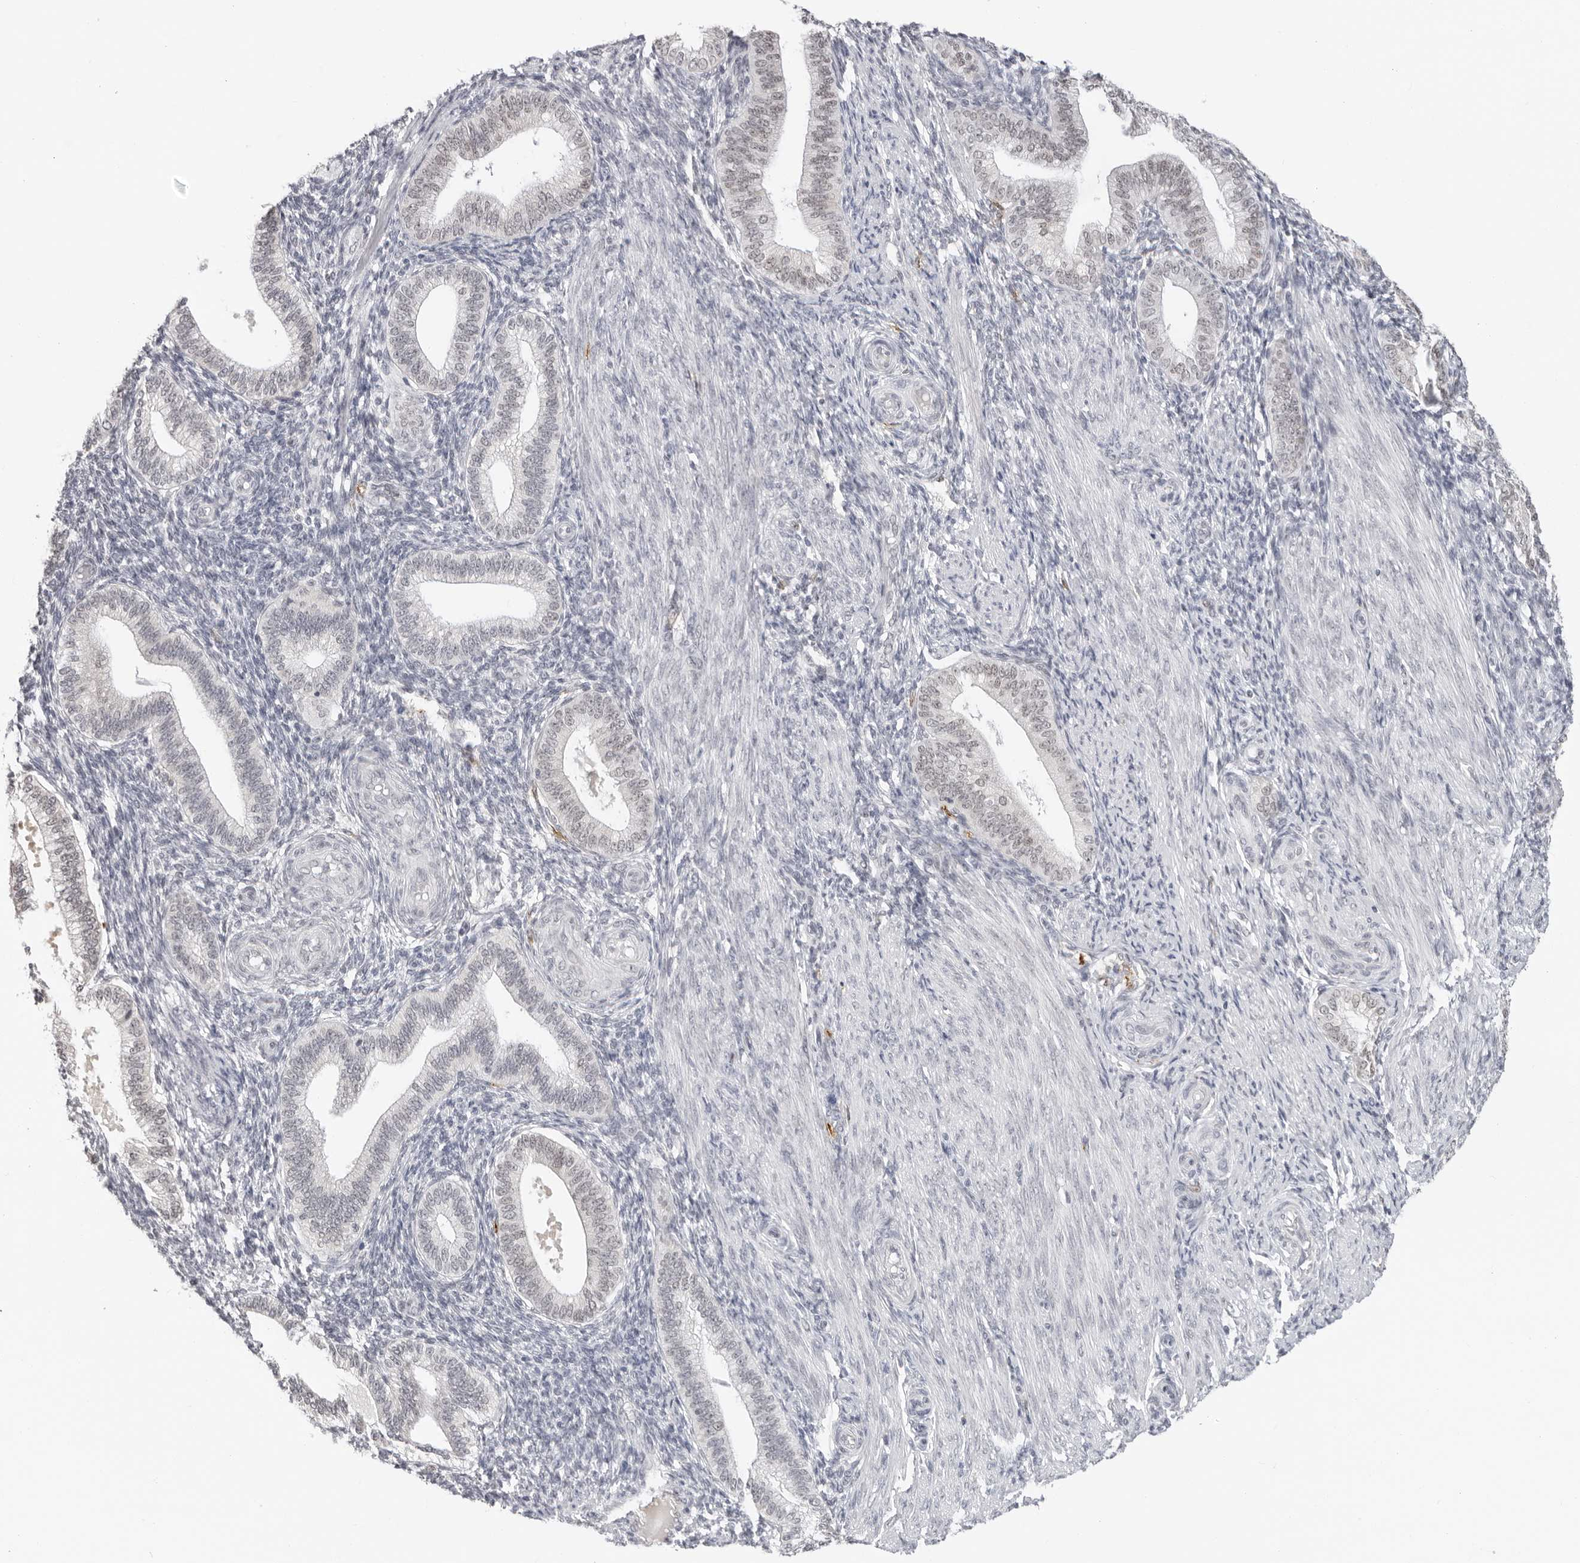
{"staining": {"intensity": "negative", "quantity": "none", "location": "none"}, "tissue": "endometrium", "cell_type": "Cells in endometrial stroma", "image_type": "normal", "snomed": [{"axis": "morphology", "description": "Normal tissue, NOS"}, {"axis": "topography", "description": "Endometrium"}], "caption": "A photomicrograph of human endometrium is negative for staining in cells in endometrial stroma. (DAB immunohistochemistry with hematoxylin counter stain).", "gene": "MSH6", "patient": {"sex": "female", "age": 39}}